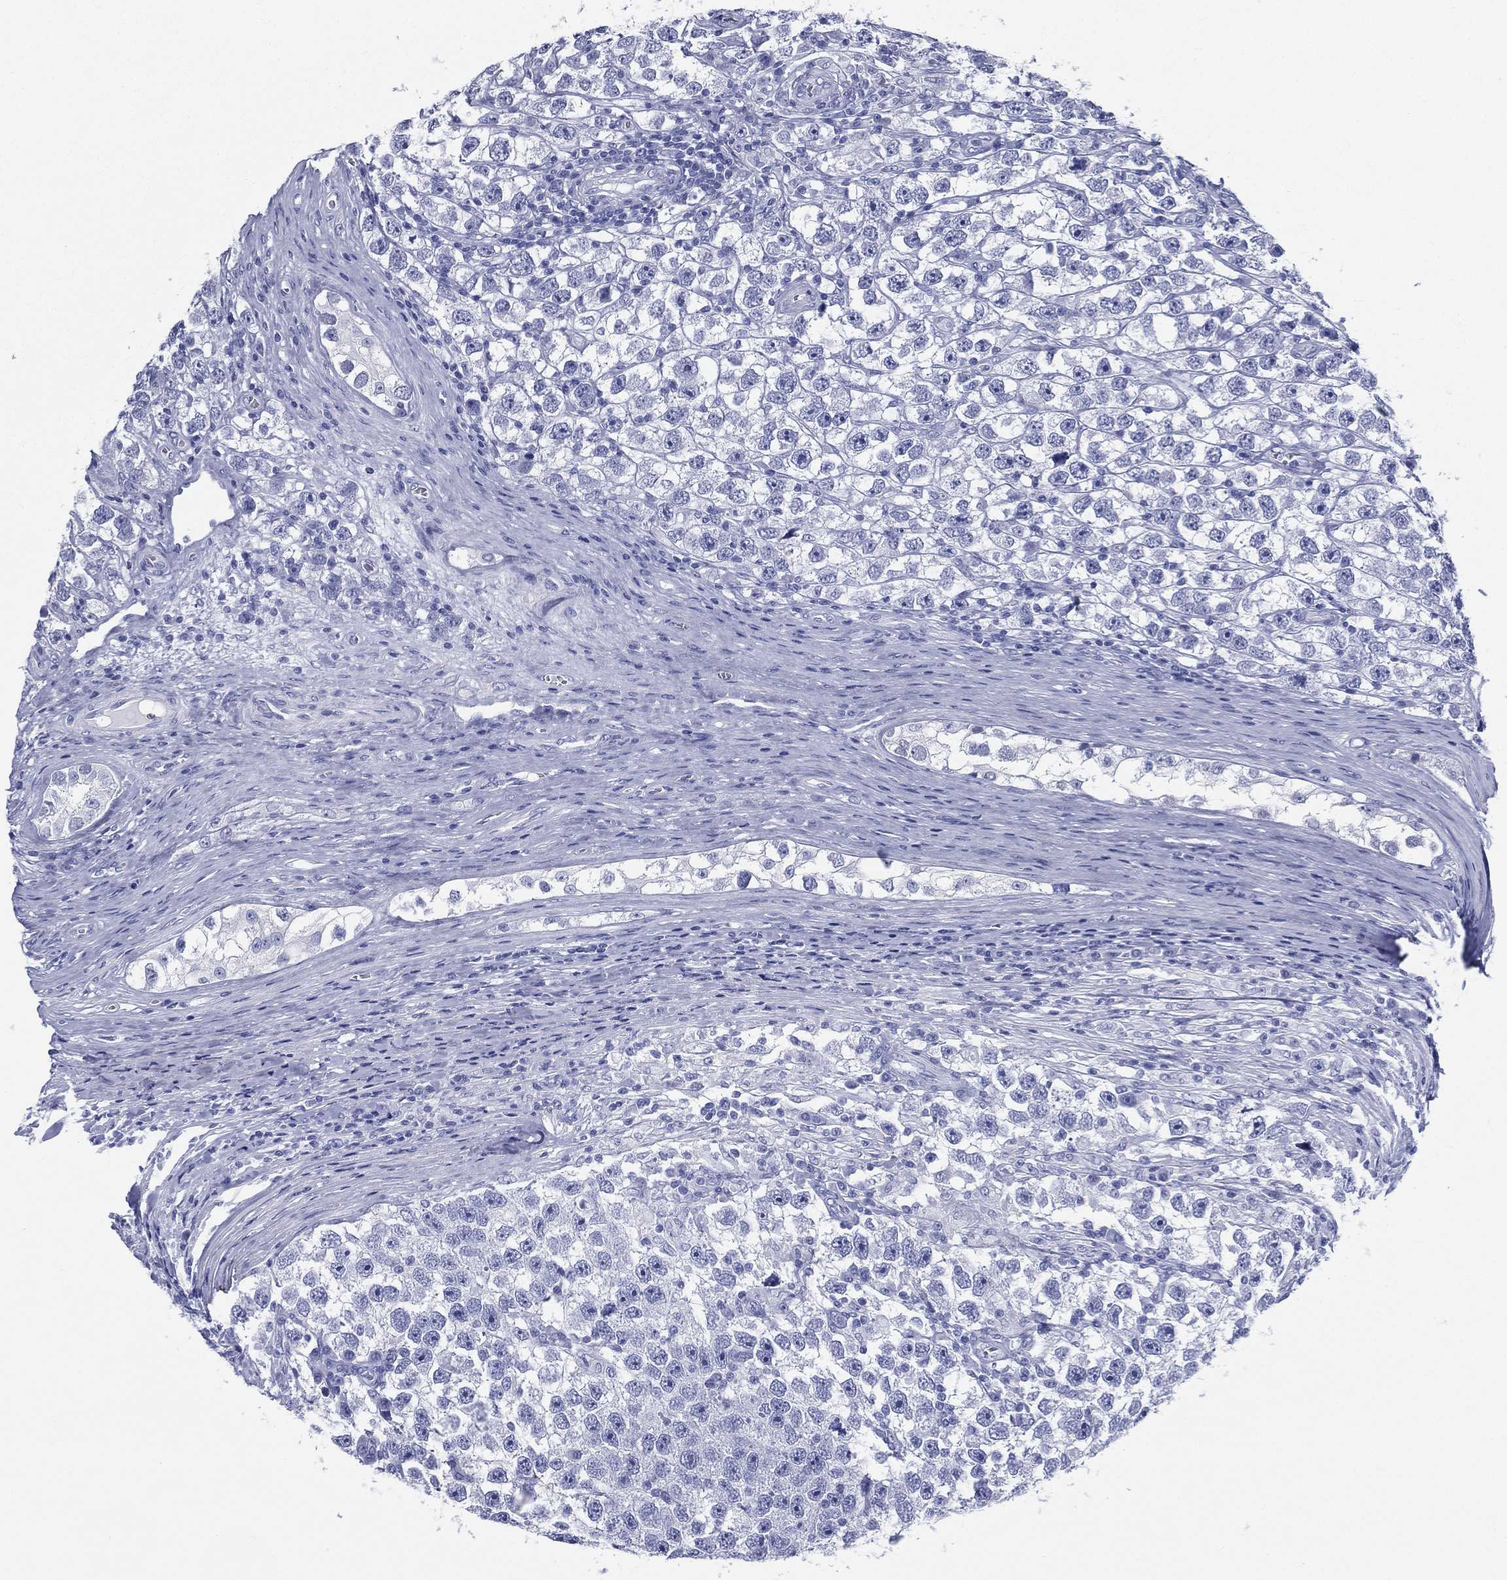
{"staining": {"intensity": "negative", "quantity": "none", "location": "none"}, "tissue": "testis cancer", "cell_type": "Tumor cells", "image_type": "cancer", "snomed": [{"axis": "morphology", "description": "Seminoma, NOS"}, {"axis": "topography", "description": "Testis"}], "caption": "Tumor cells are negative for protein expression in human seminoma (testis).", "gene": "RSPH4A", "patient": {"sex": "male", "age": 26}}